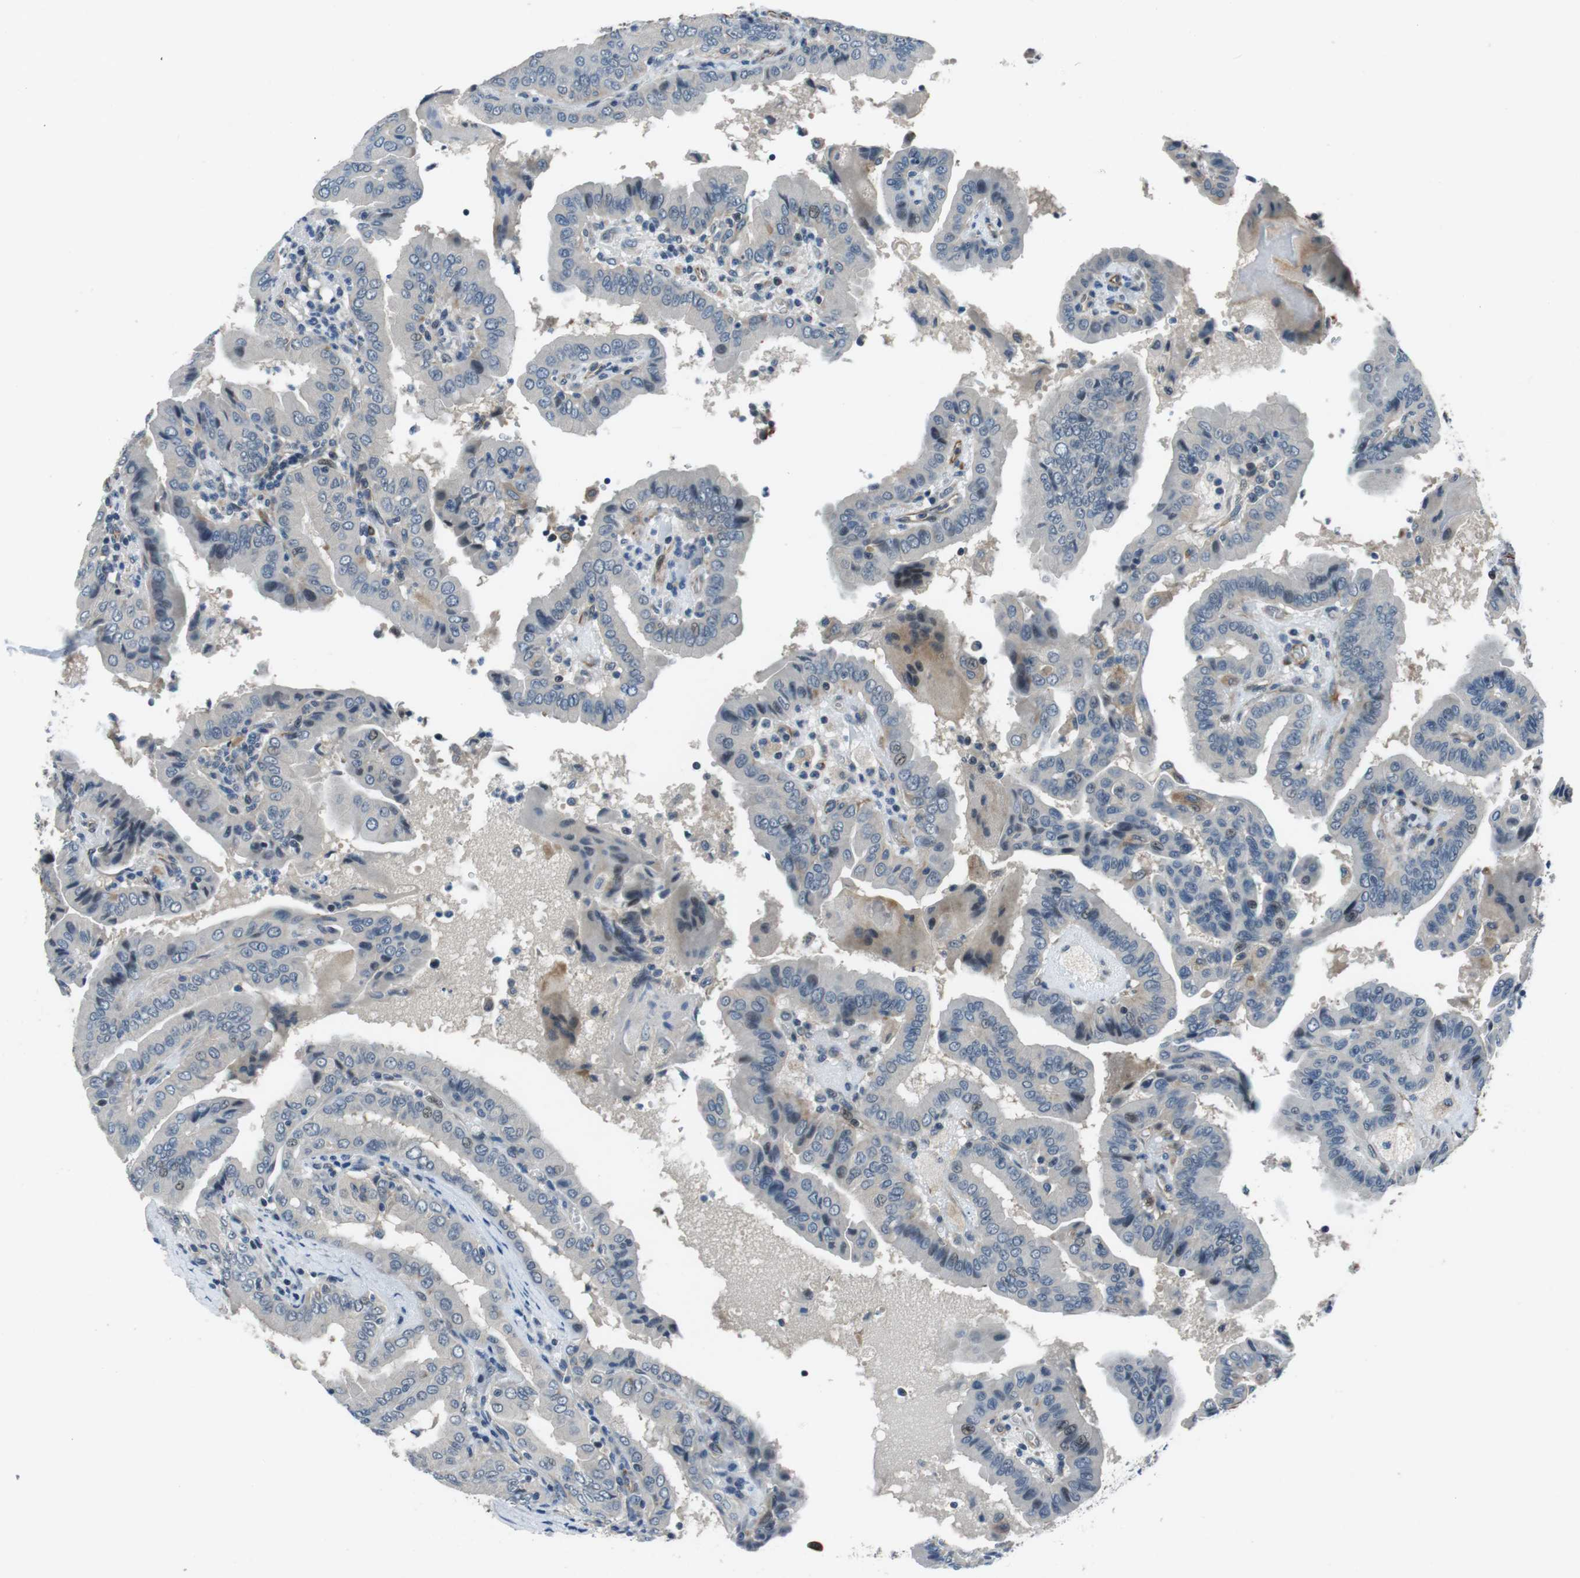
{"staining": {"intensity": "negative", "quantity": "none", "location": "none"}, "tissue": "thyroid cancer", "cell_type": "Tumor cells", "image_type": "cancer", "snomed": [{"axis": "morphology", "description": "Papillary adenocarcinoma, NOS"}, {"axis": "topography", "description": "Thyroid gland"}], "caption": "The photomicrograph shows no significant expression in tumor cells of thyroid cancer (papillary adenocarcinoma). The staining is performed using DAB brown chromogen with nuclei counter-stained in using hematoxylin.", "gene": "LRRC49", "patient": {"sex": "male", "age": 33}}